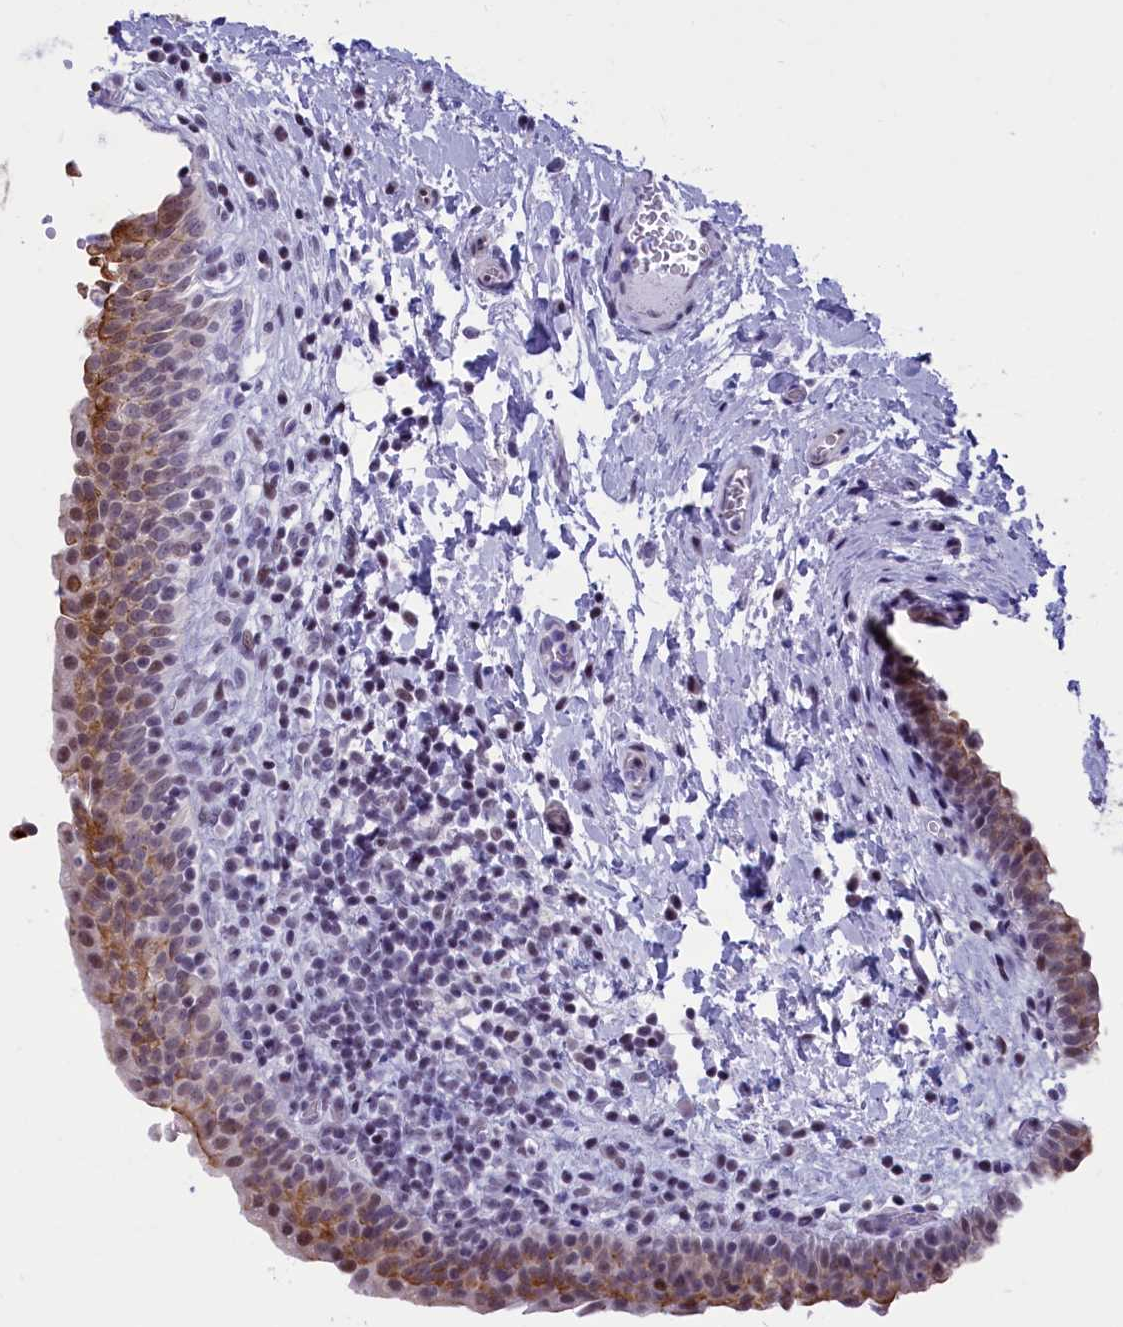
{"staining": {"intensity": "moderate", "quantity": "25%-75%", "location": "cytoplasmic/membranous,nuclear"}, "tissue": "urinary bladder", "cell_type": "Urothelial cells", "image_type": "normal", "snomed": [{"axis": "morphology", "description": "Normal tissue, NOS"}, {"axis": "topography", "description": "Urinary bladder"}], "caption": "Immunohistochemistry (IHC) staining of unremarkable urinary bladder, which displays medium levels of moderate cytoplasmic/membranous,nuclear staining in approximately 25%-75% of urothelial cells indicating moderate cytoplasmic/membranous,nuclear protein expression. The staining was performed using DAB (brown) for protein detection and nuclei were counterstained in hematoxylin (blue).", "gene": "SPIRE2", "patient": {"sex": "male", "age": 83}}